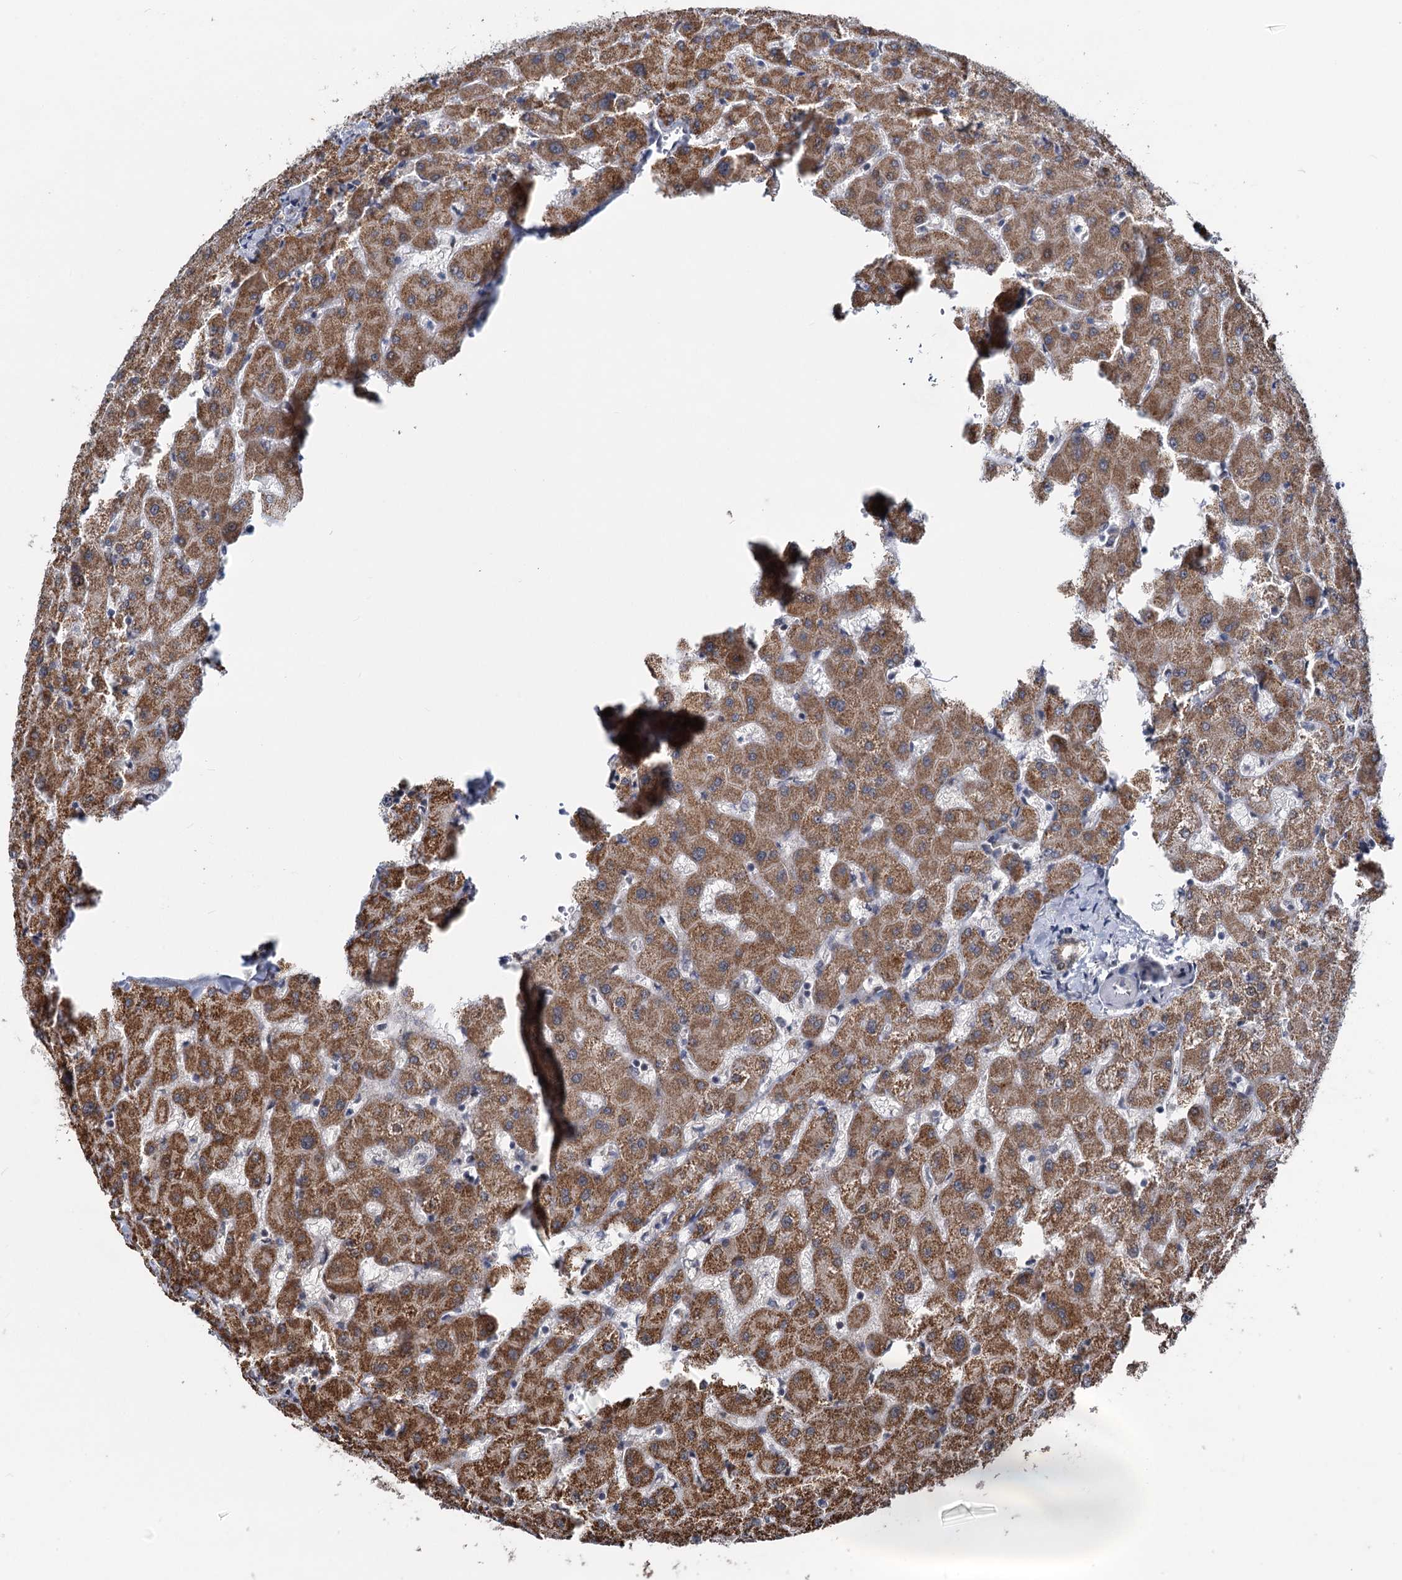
{"staining": {"intensity": "moderate", "quantity": ">75%", "location": "cytoplasmic/membranous"}, "tissue": "liver", "cell_type": "Cholangiocytes", "image_type": "normal", "snomed": [{"axis": "morphology", "description": "Normal tissue, NOS"}, {"axis": "topography", "description": "Liver"}], "caption": "Benign liver reveals moderate cytoplasmic/membranous expression in about >75% of cholangiocytes, visualized by immunohistochemistry. Using DAB (3,3'-diaminobenzidine) (brown) and hematoxylin (blue) stains, captured at high magnification using brightfield microscopy.", "gene": "RITA1", "patient": {"sex": "female", "age": 63}}